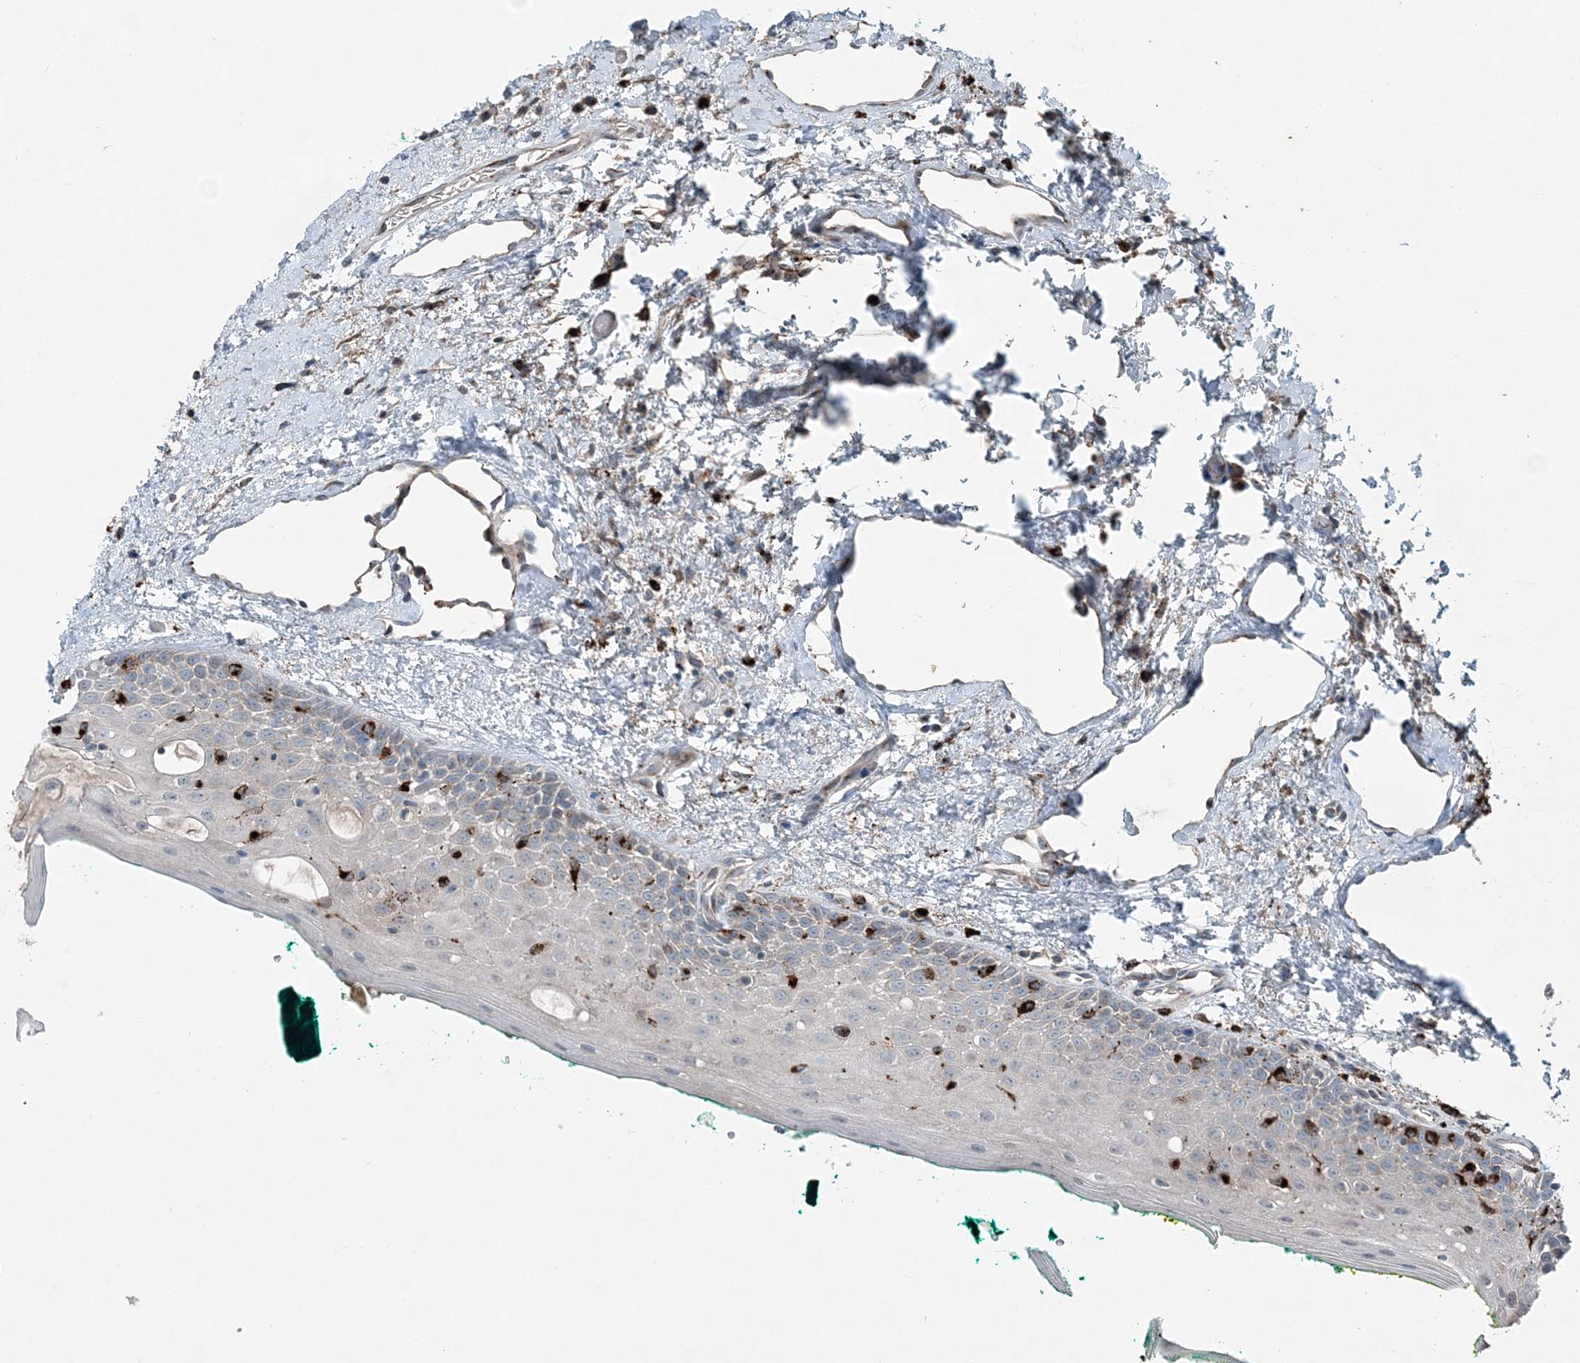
{"staining": {"intensity": "moderate", "quantity": "<25%", "location": "cytoplasmic/membranous"}, "tissue": "oral mucosa", "cell_type": "Squamous epithelial cells", "image_type": "normal", "snomed": [{"axis": "morphology", "description": "Normal tissue, NOS"}, {"axis": "topography", "description": "Oral tissue"}], "caption": "Squamous epithelial cells show low levels of moderate cytoplasmic/membranous expression in approximately <25% of cells in benign oral mucosa. (Brightfield microscopy of DAB IHC at high magnification).", "gene": "KY", "patient": {"sex": "female", "age": 70}}